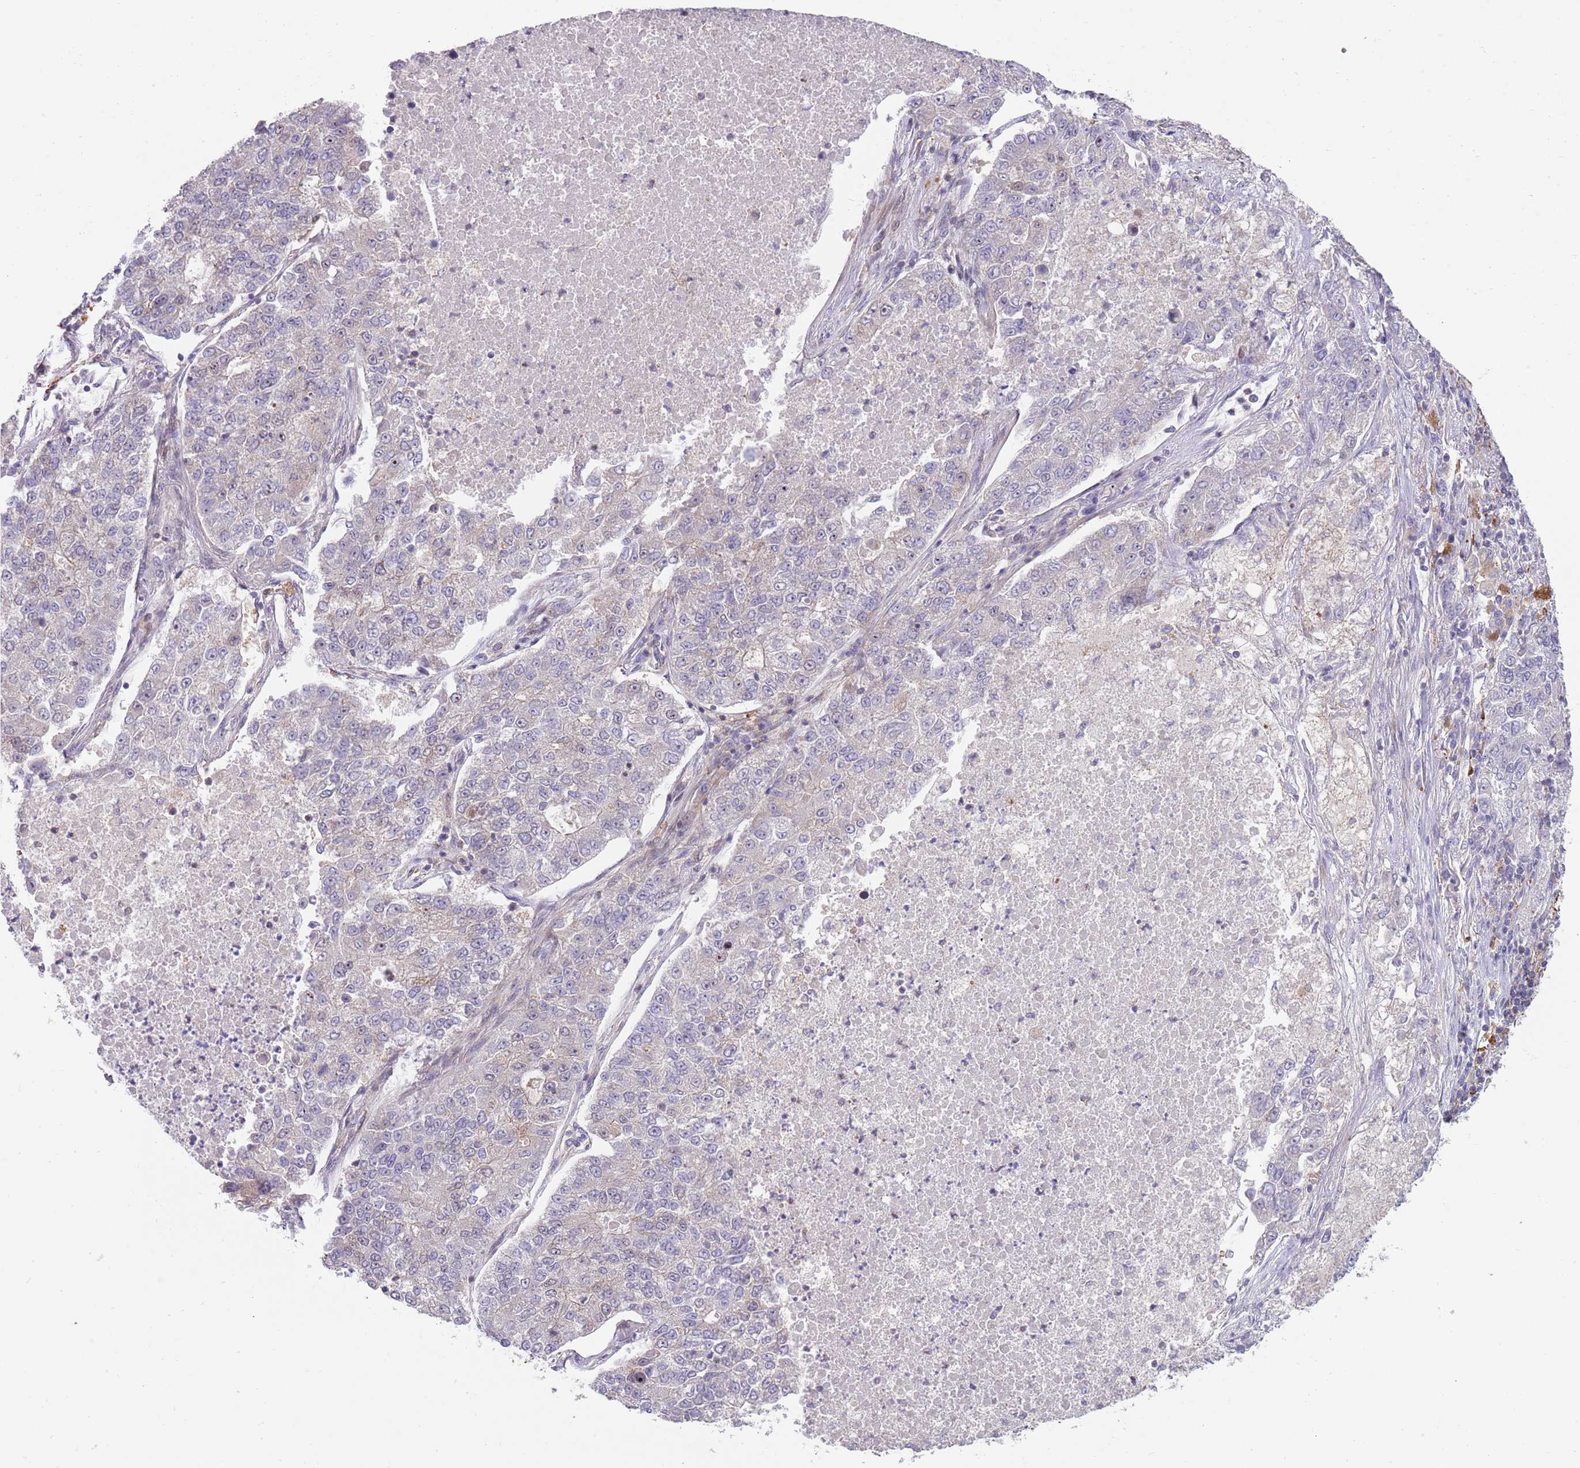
{"staining": {"intensity": "negative", "quantity": "none", "location": "none"}, "tissue": "lung cancer", "cell_type": "Tumor cells", "image_type": "cancer", "snomed": [{"axis": "morphology", "description": "Adenocarcinoma, NOS"}, {"axis": "topography", "description": "Lung"}], "caption": "Immunohistochemistry (IHC) of lung adenocarcinoma exhibits no expression in tumor cells. (Stains: DAB (3,3'-diaminobenzidine) immunohistochemistry with hematoxylin counter stain, Microscopy: brightfield microscopy at high magnification).", "gene": "GGA1", "patient": {"sex": "male", "age": 49}}